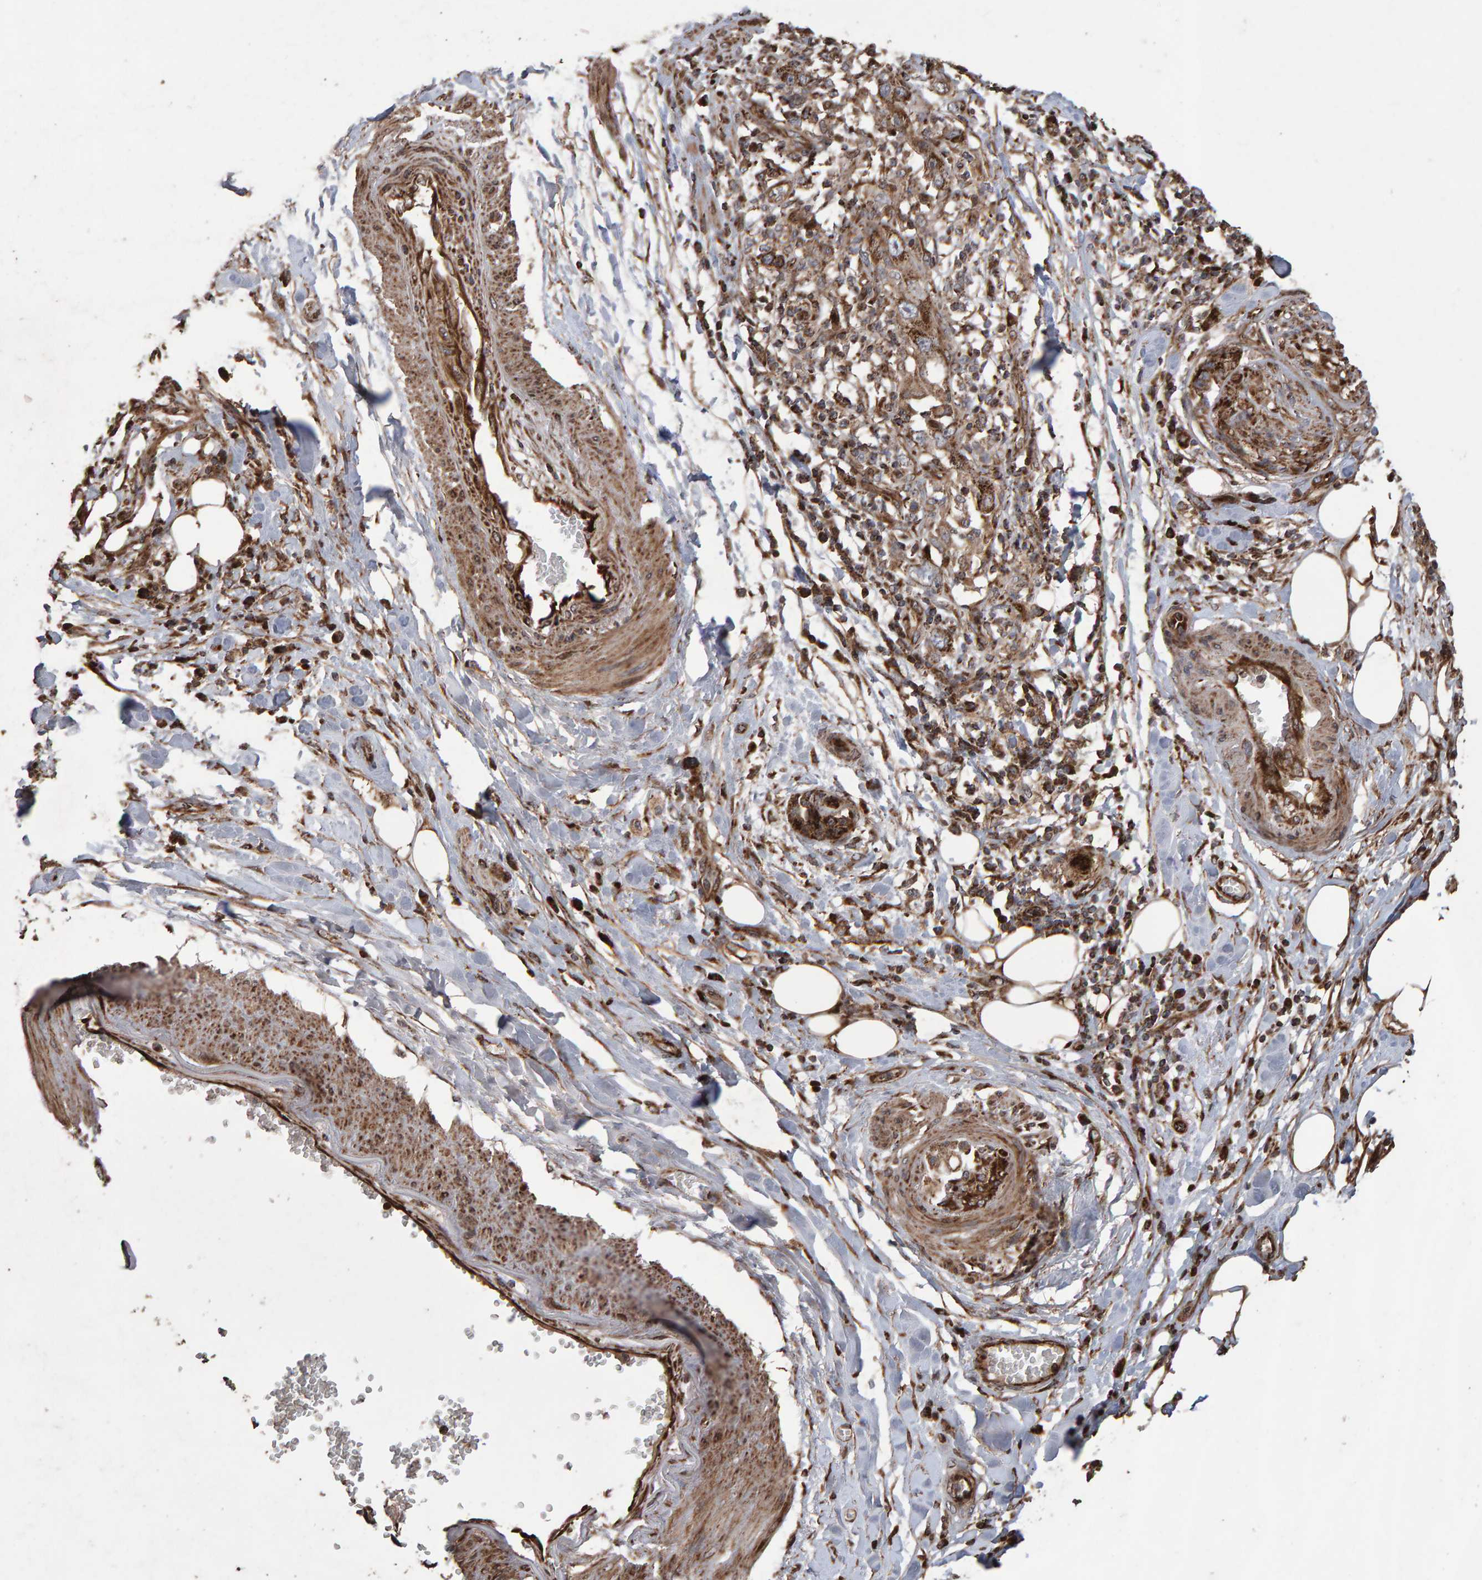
{"staining": {"intensity": "moderate", "quantity": ">75%", "location": "cytoplasmic/membranous"}, "tissue": "pancreatic cancer", "cell_type": "Tumor cells", "image_type": "cancer", "snomed": [{"axis": "morphology", "description": "Adenocarcinoma, NOS"}, {"axis": "topography", "description": "Pancreas"}], "caption": "The micrograph exhibits immunohistochemical staining of adenocarcinoma (pancreatic). There is moderate cytoplasmic/membranous expression is identified in approximately >75% of tumor cells. (IHC, brightfield microscopy, high magnification).", "gene": "OSBP2", "patient": {"sex": "female", "age": 78}}